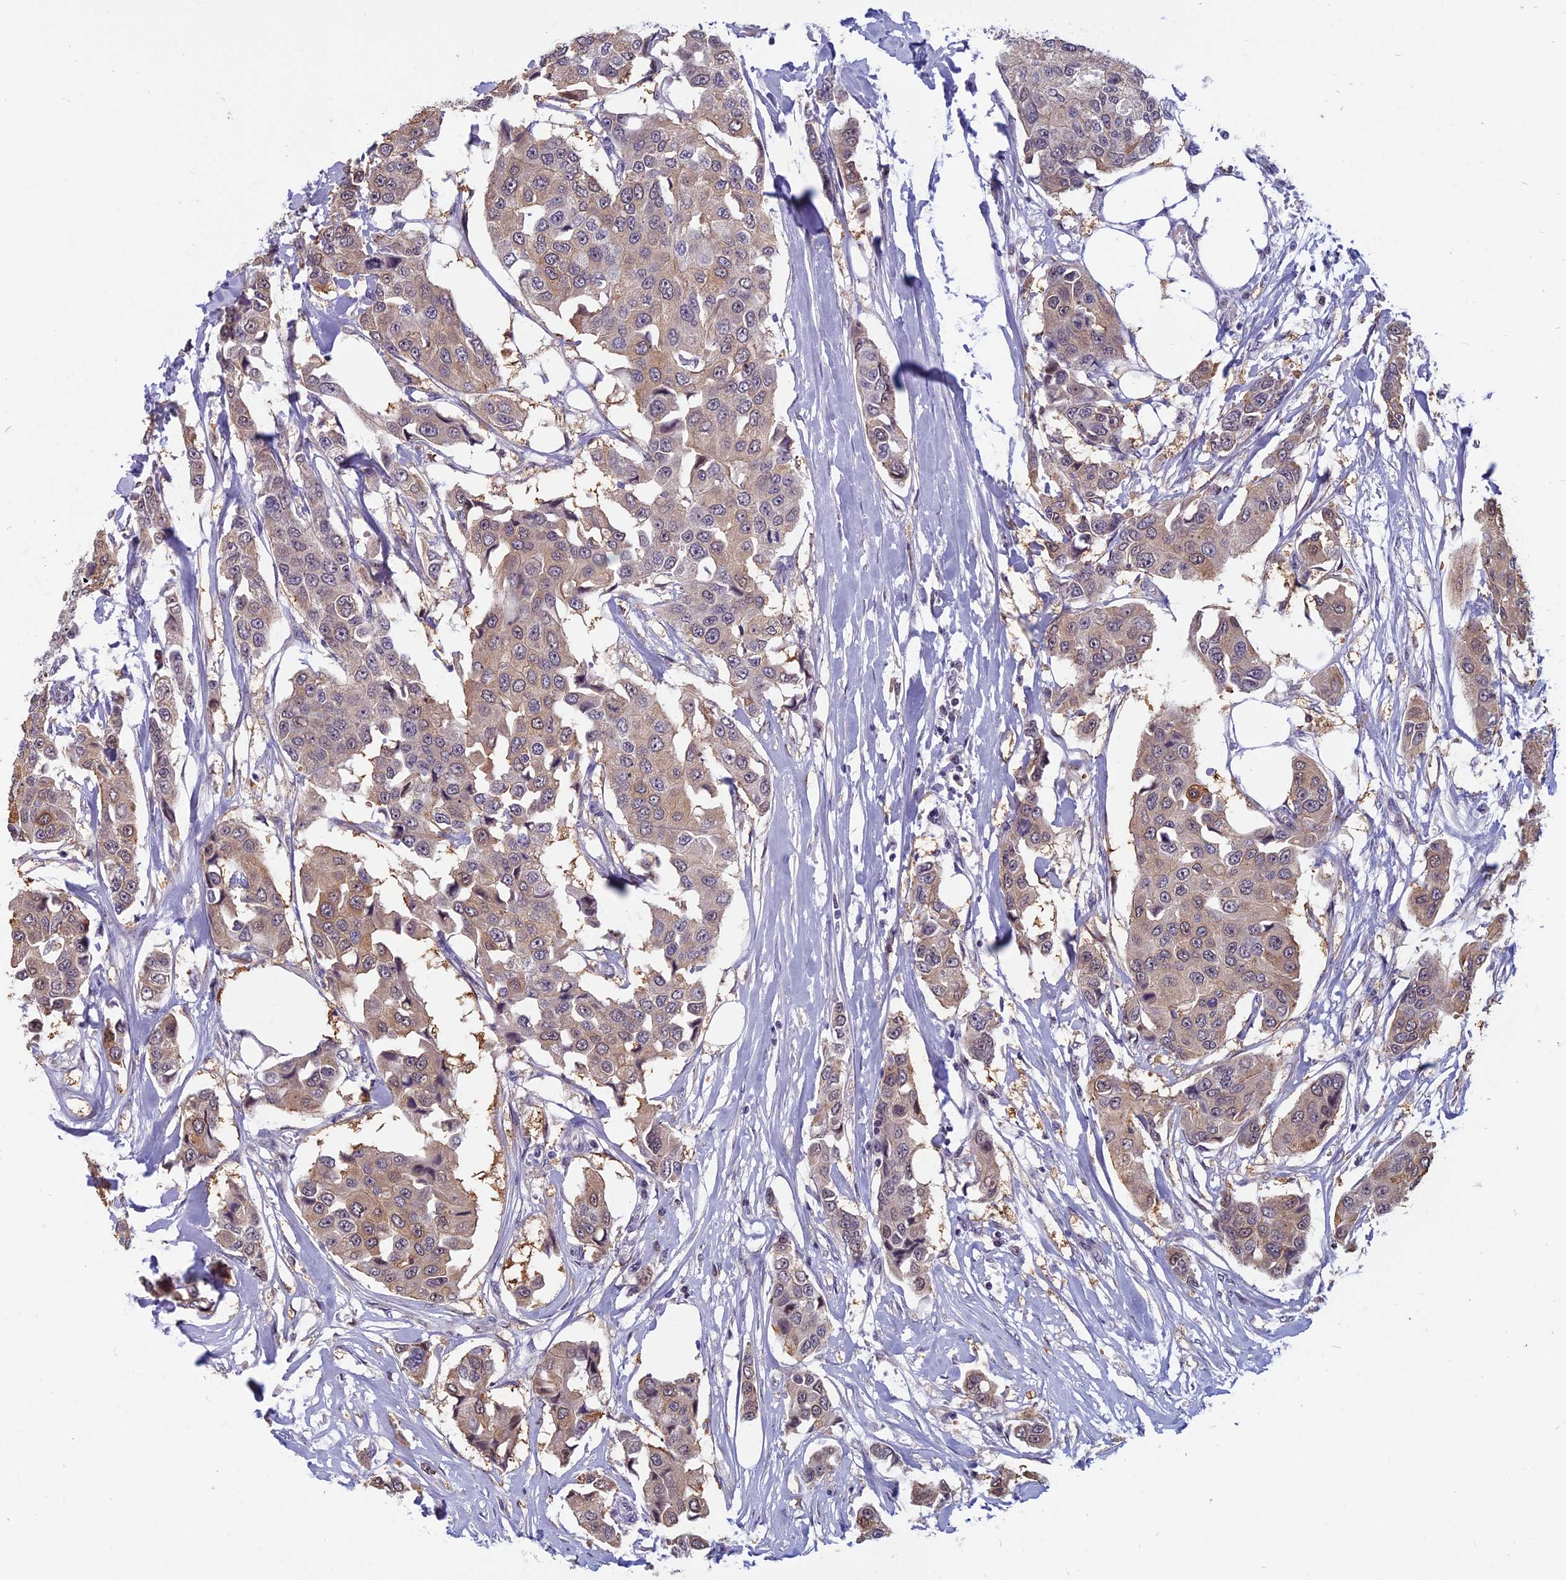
{"staining": {"intensity": "weak", "quantity": "25%-75%", "location": "cytoplasmic/membranous"}, "tissue": "breast cancer", "cell_type": "Tumor cells", "image_type": "cancer", "snomed": [{"axis": "morphology", "description": "Duct carcinoma"}, {"axis": "topography", "description": "Breast"}], "caption": "Human intraductal carcinoma (breast) stained with a protein marker displays weak staining in tumor cells.", "gene": "CCDC113", "patient": {"sex": "female", "age": 80}}